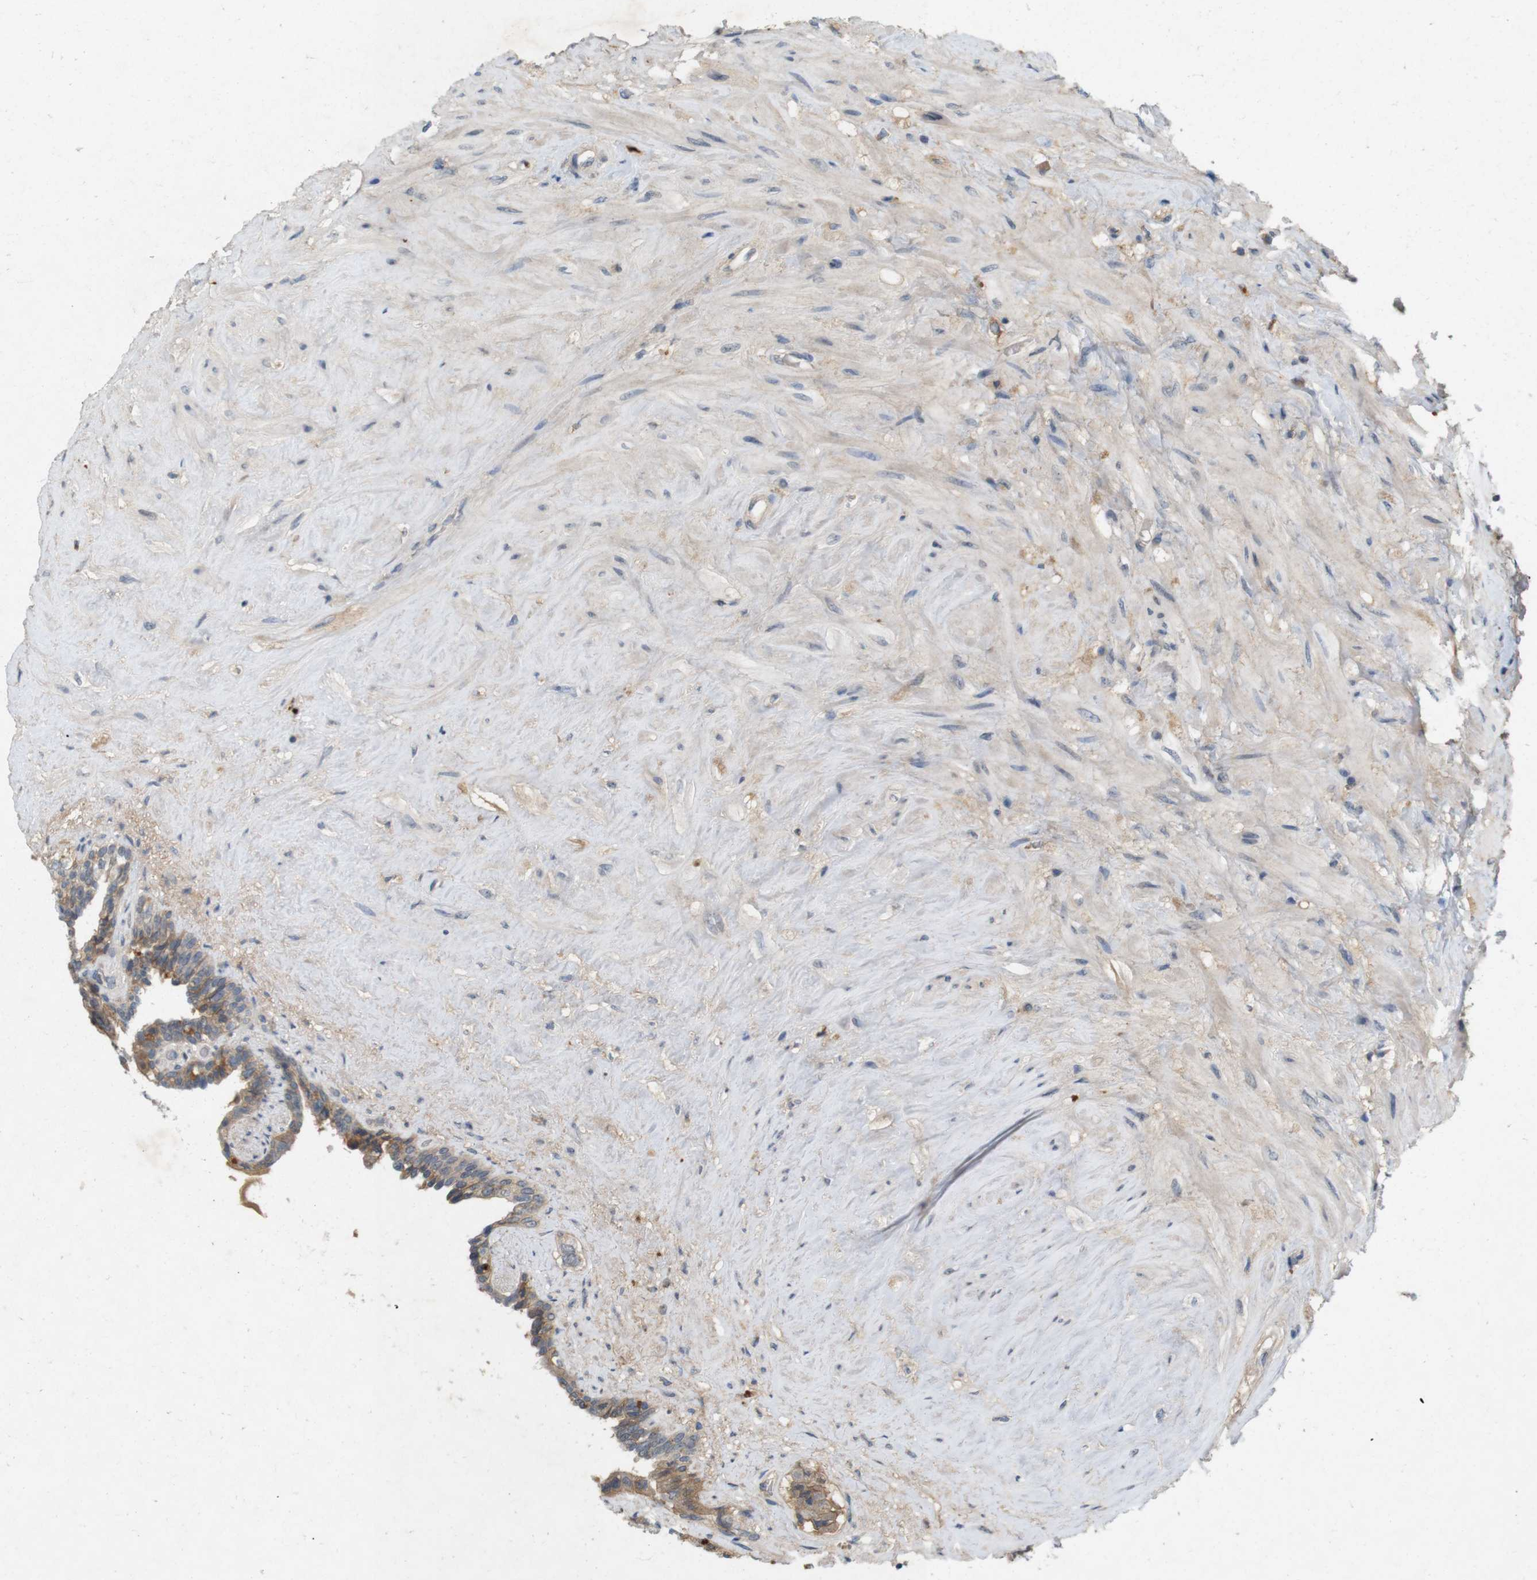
{"staining": {"intensity": "negative", "quantity": "none", "location": "none"}, "tissue": "seminal vesicle", "cell_type": "Glandular cells", "image_type": "normal", "snomed": [{"axis": "morphology", "description": "Normal tissue, NOS"}, {"axis": "topography", "description": "Seminal veicle"}], "caption": "Immunohistochemistry of benign seminal vesicle shows no expression in glandular cells.", "gene": "PVR", "patient": {"sex": "male", "age": 63}}